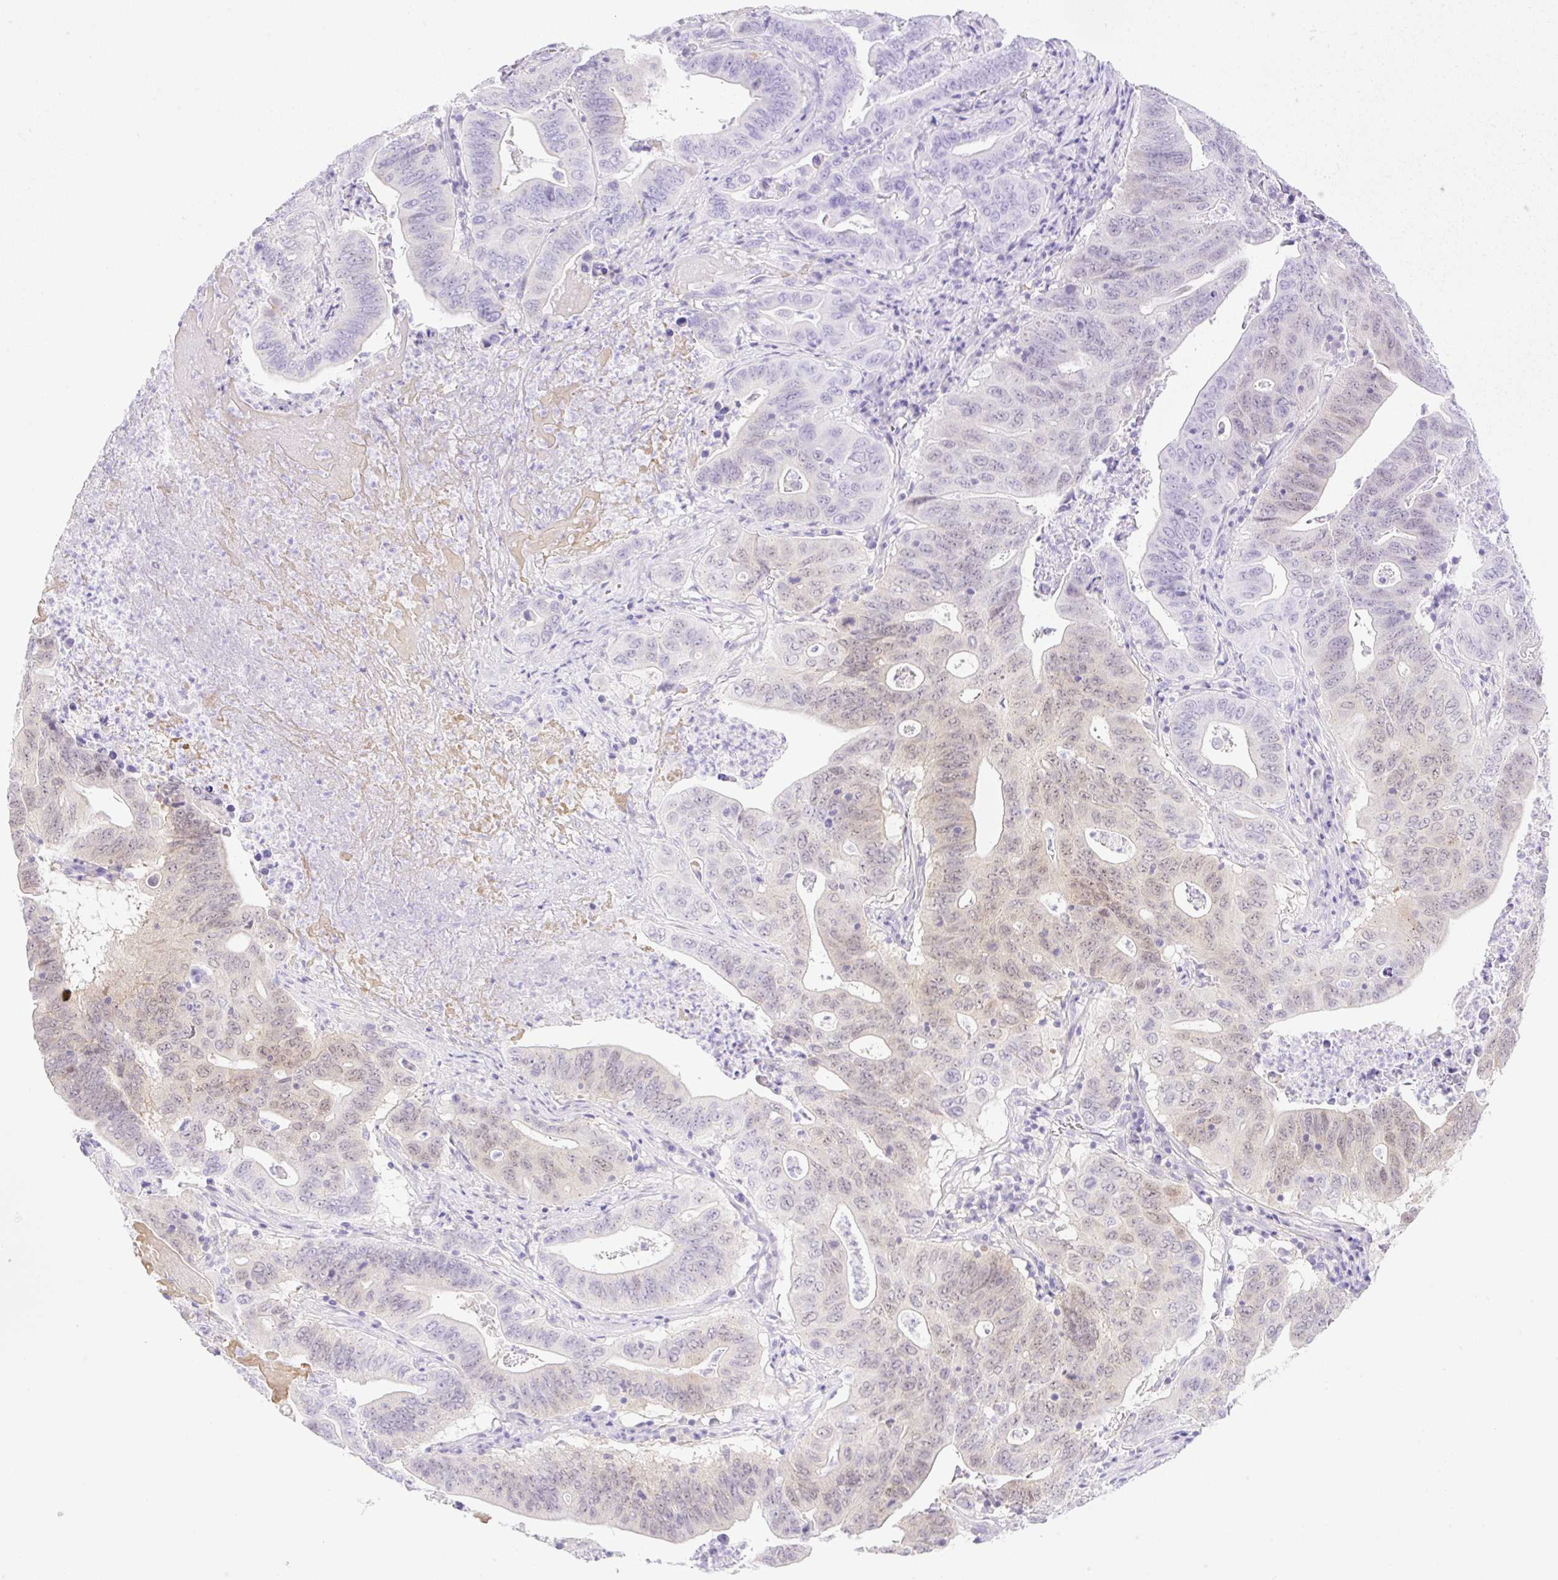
{"staining": {"intensity": "weak", "quantity": "25%-75%", "location": "nuclear"}, "tissue": "lung cancer", "cell_type": "Tumor cells", "image_type": "cancer", "snomed": [{"axis": "morphology", "description": "Adenocarcinoma, NOS"}, {"axis": "topography", "description": "Lung"}], "caption": "This is an image of IHC staining of lung cancer (adenocarcinoma), which shows weak expression in the nuclear of tumor cells.", "gene": "CDX1", "patient": {"sex": "female", "age": 60}}